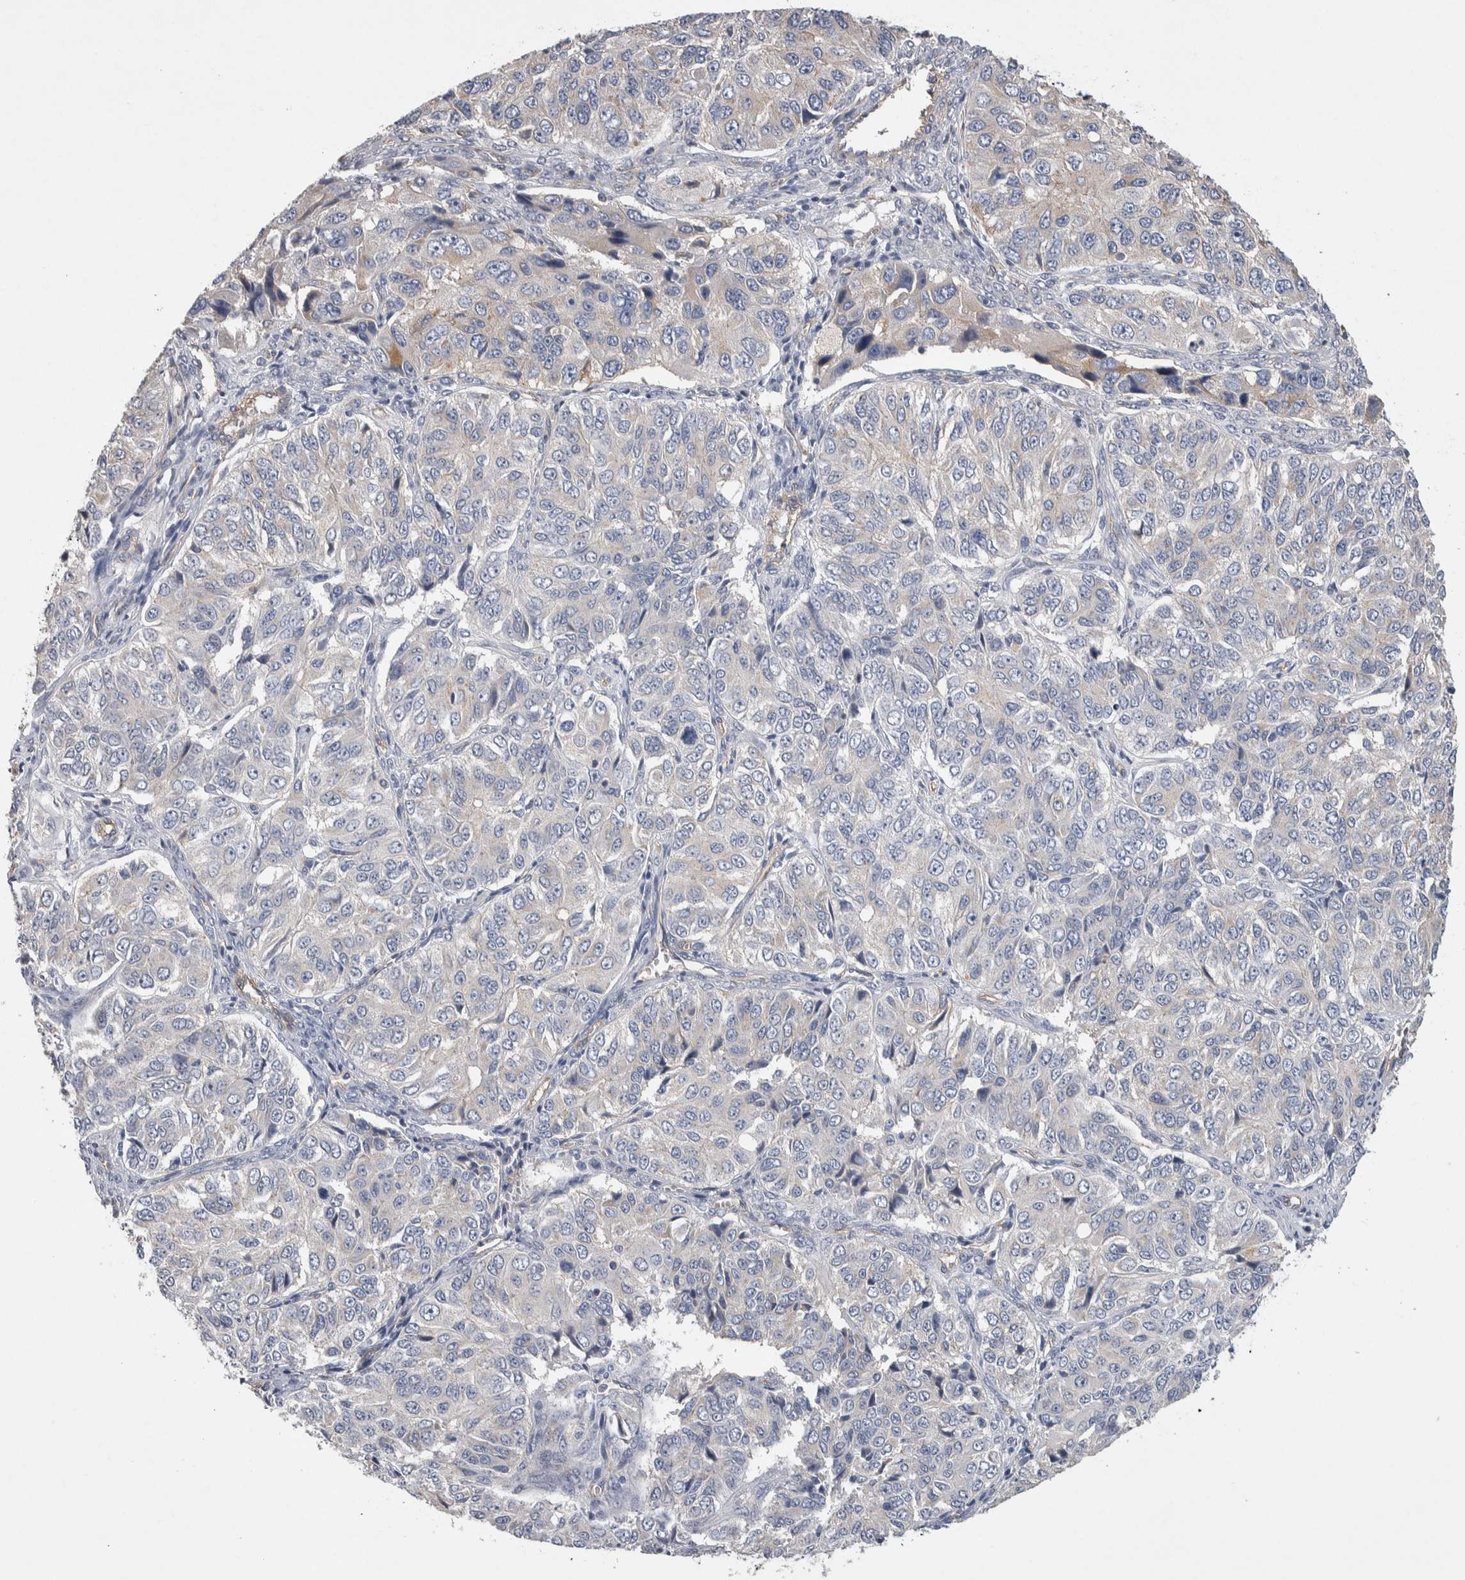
{"staining": {"intensity": "negative", "quantity": "none", "location": "none"}, "tissue": "ovarian cancer", "cell_type": "Tumor cells", "image_type": "cancer", "snomed": [{"axis": "morphology", "description": "Carcinoma, endometroid"}, {"axis": "topography", "description": "Ovary"}], "caption": "Tumor cells are negative for brown protein staining in endometroid carcinoma (ovarian).", "gene": "GCNA", "patient": {"sex": "female", "age": 51}}